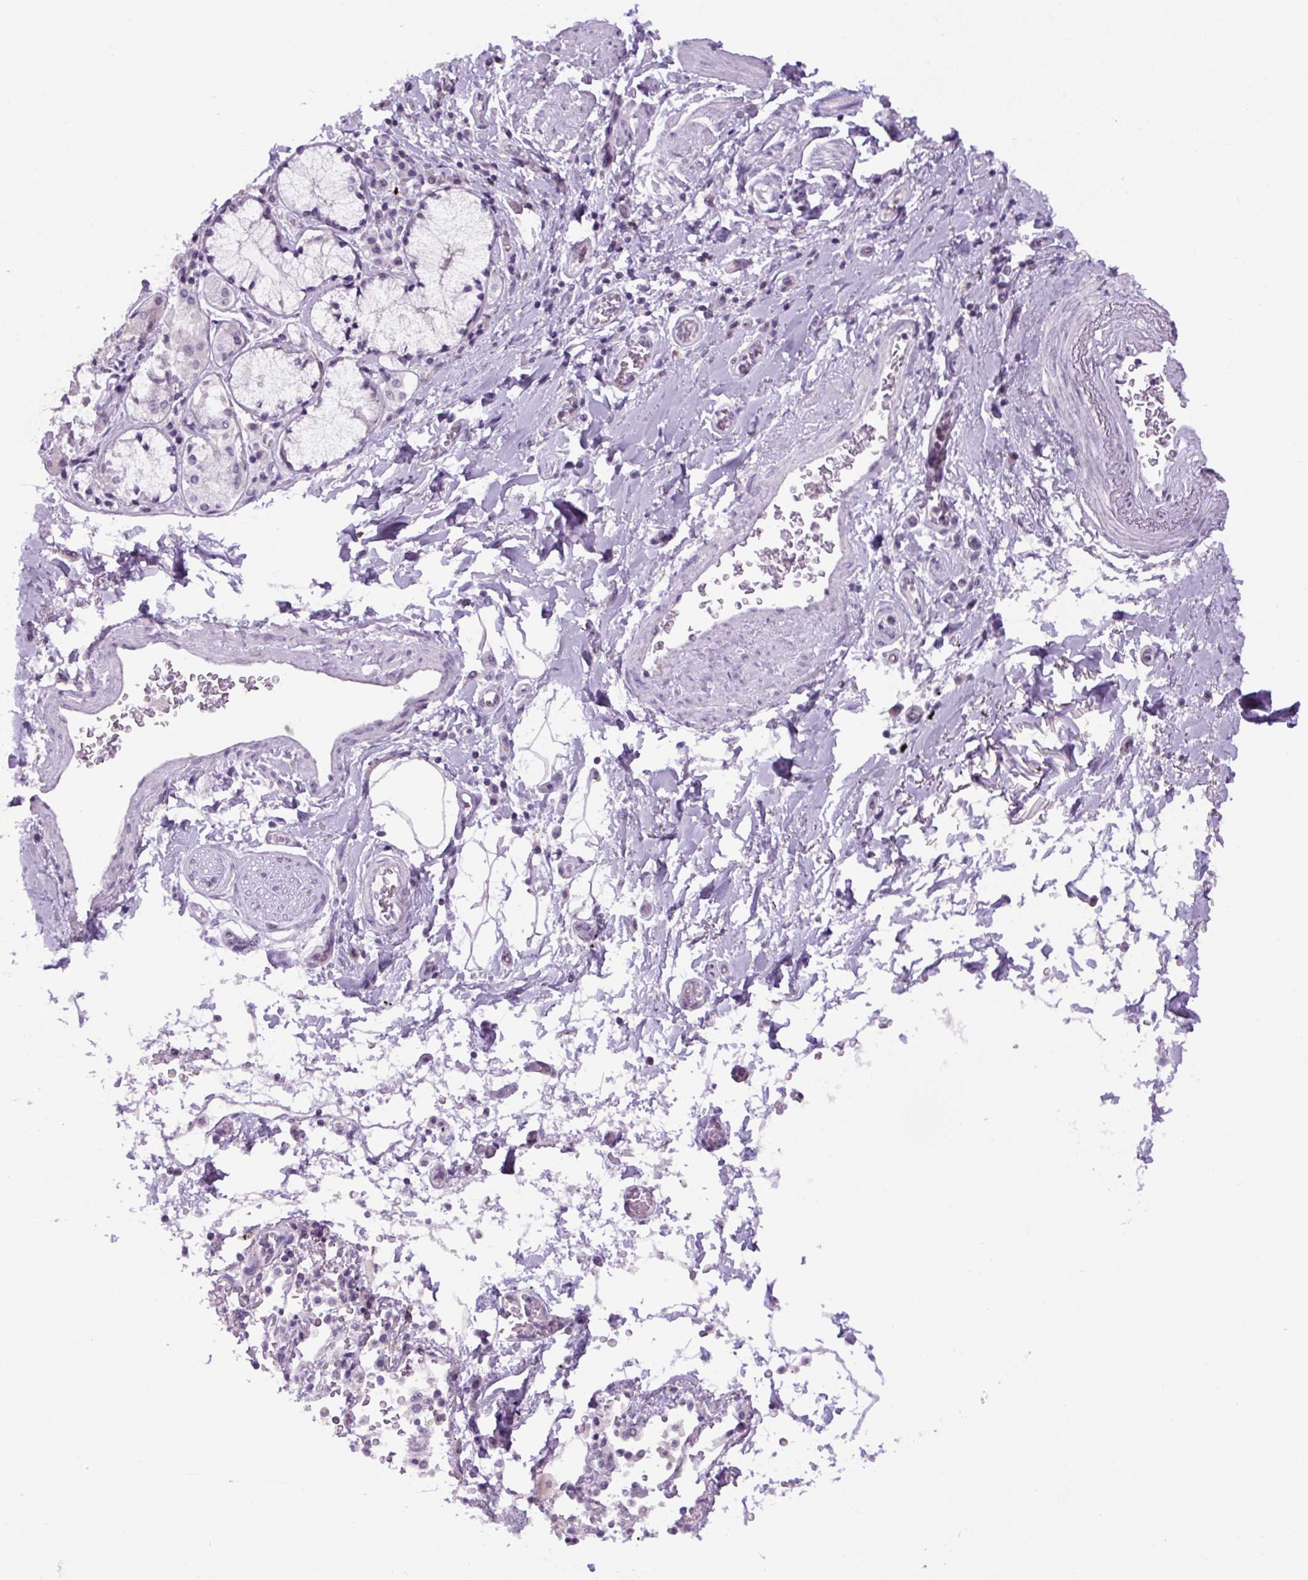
{"staining": {"intensity": "negative", "quantity": "none", "location": "none"}, "tissue": "adipose tissue", "cell_type": "Adipocytes", "image_type": "normal", "snomed": [{"axis": "morphology", "description": "Normal tissue, NOS"}, {"axis": "morphology", "description": "Degeneration, NOS"}, {"axis": "topography", "description": "Cartilage tissue"}, {"axis": "topography", "description": "Lung"}], "caption": "Histopathology image shows no significant protein expression in adipocytes of benign adipose tissue. (Brightfield microscopy of DAB IHC at high magnification).", "gene": "RYBP", "patient": {"sex": "female", "age": 61}}